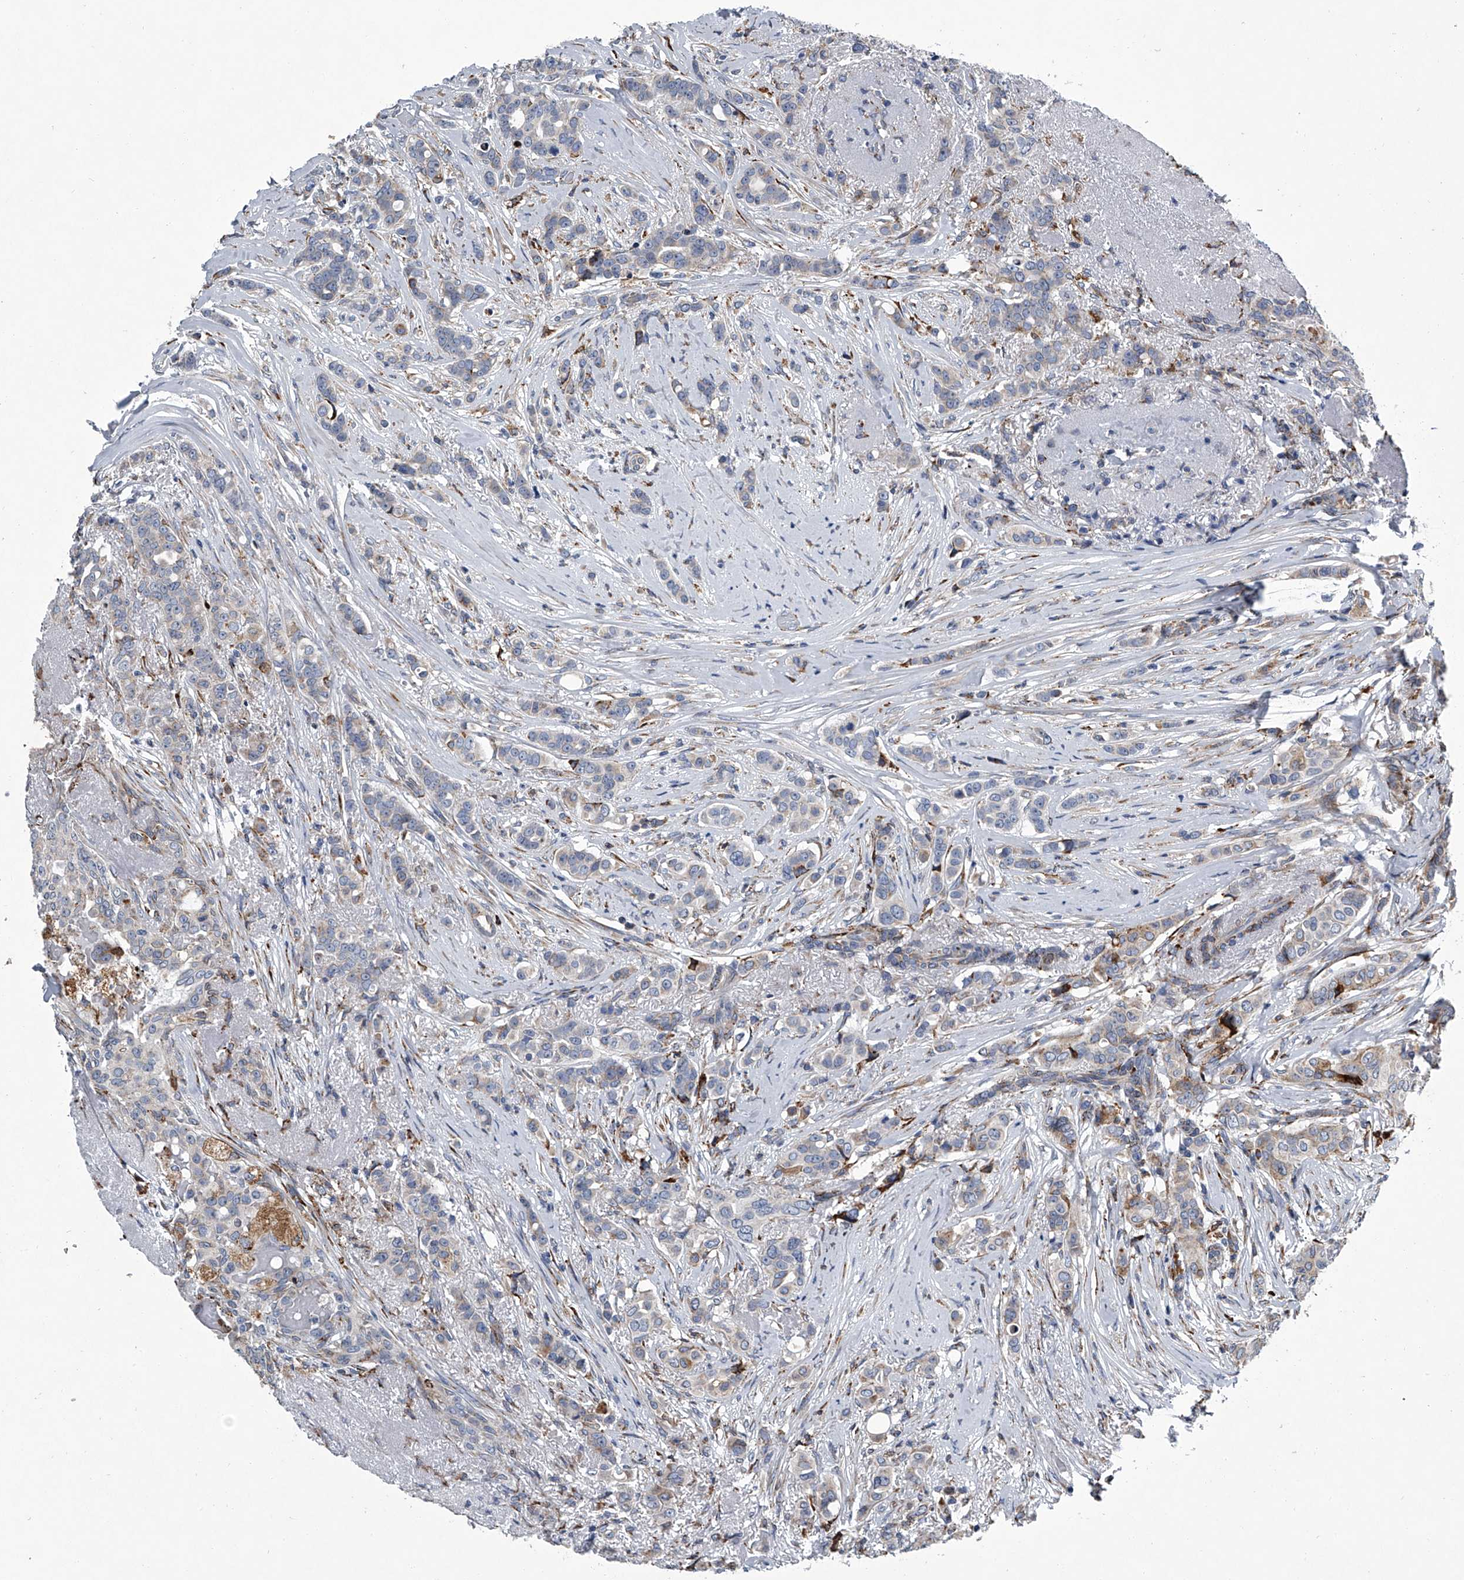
{"staining": {"intensity": "negative", "quantity": "none", "location": "none"}, "tissue": "breast cancer", "cell_type": "Tumor cells", "image_type": "cancer", "snomed": [{"axis": "morphology", "description": "Lobular carcinoma"}, {"axis": "topography", "description": "Breast"}], "caption": "There is no significant expression in tumor cells of lobular carcinoma (breast).", "gene": "TMEM63C", "patient": {"sex": "female", "age": 51}}